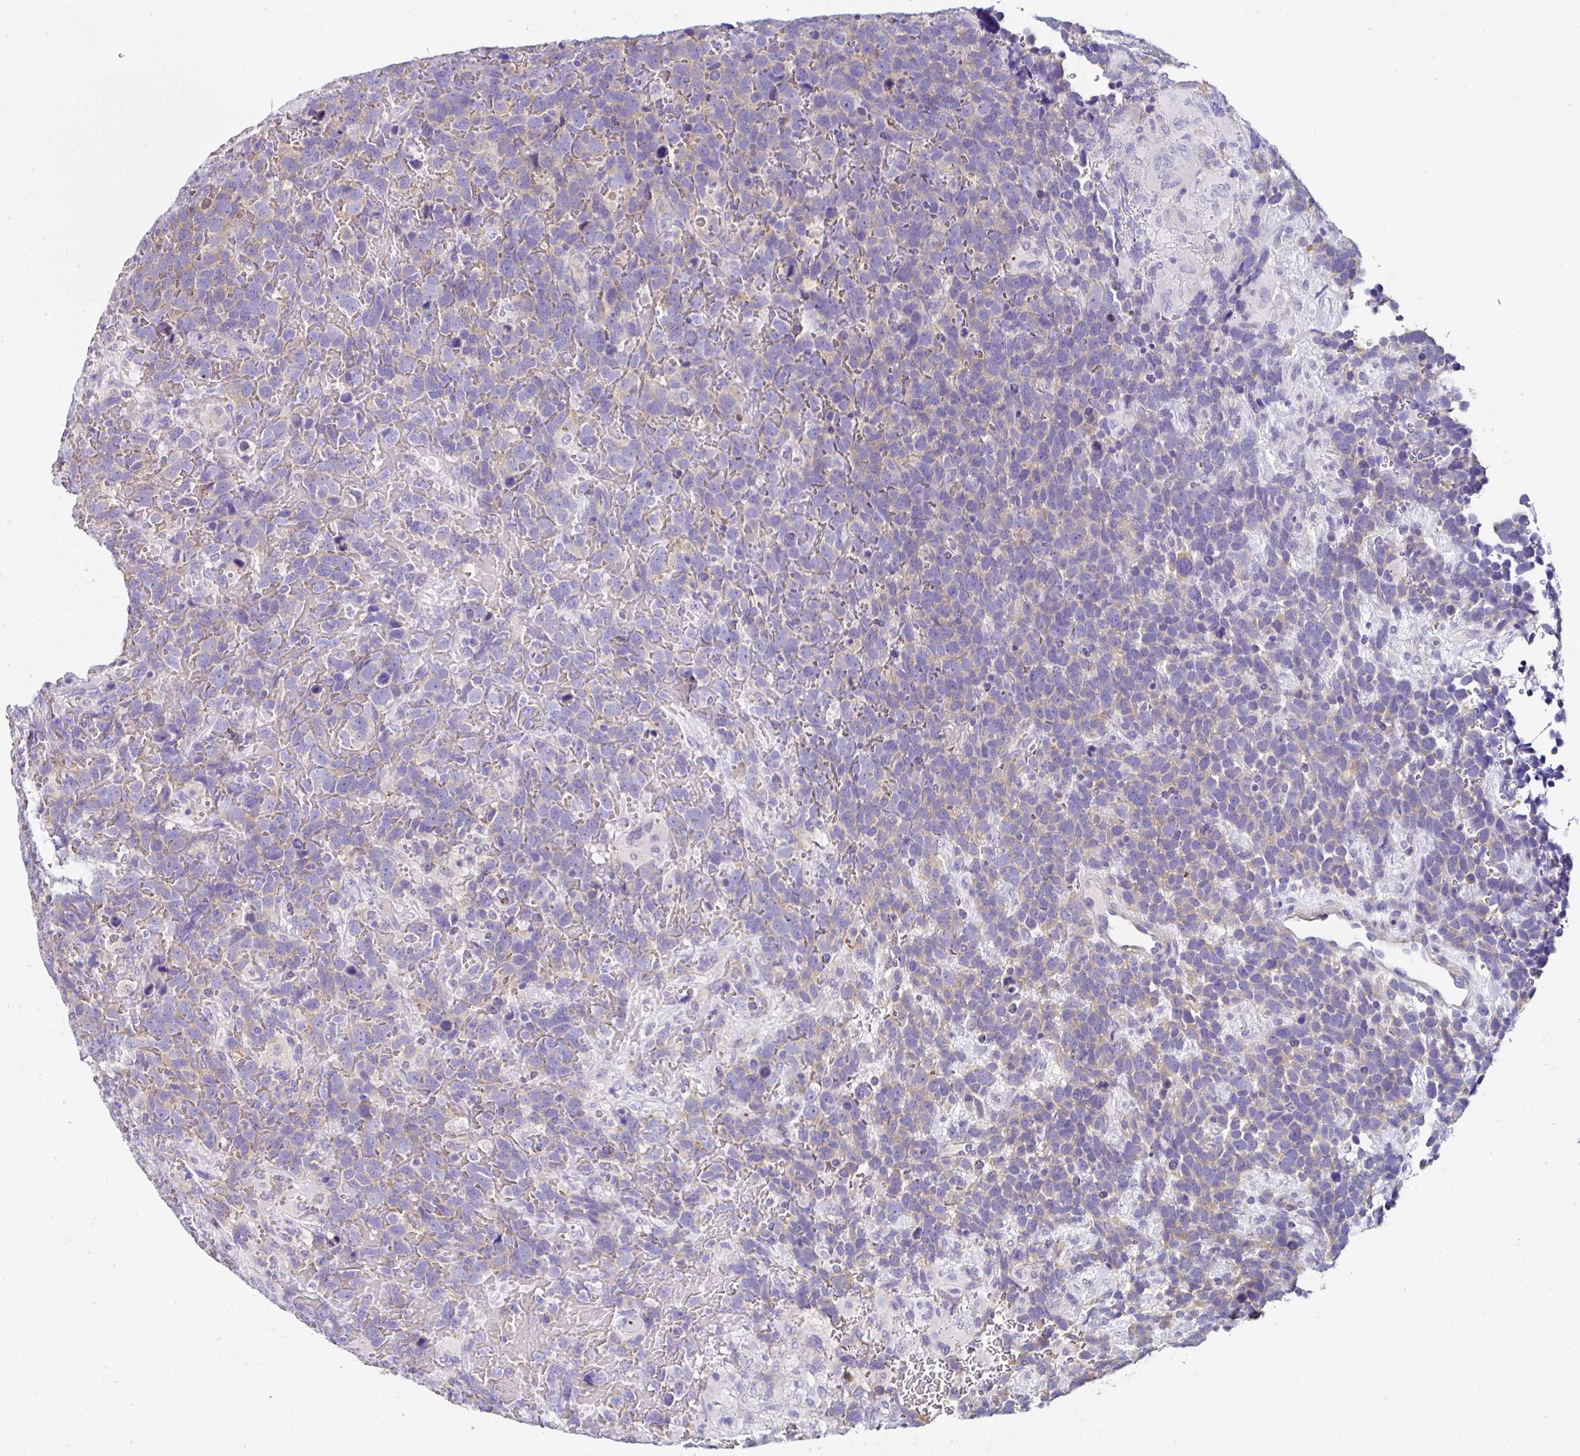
{"staining": {"intensity": "weak", "quantity": "25%-75%", "location": "cytoplasmic/membranous"}, "tissue": "urothelial cancer", "cell_type": "Tumor cells", "image_type": "cancer", "snomed": [{"axis": "morphology", "description": "Urothelial carcinoma, High grade"}, {"axis": "topography", "description": "Urinary bladder"}], "caption": "Weak cytoplasmic/membranous expression is identified in approximately 25%-75% of tumor cells in urothelial cancer. The staining was performed using DAB (3,3'-diaminobenzidine), with brown indicating positive protein expression. Nuclei are stained blue with hematoxylin.", "gene": "PPFIA4", "patient": {"sex": "female", "age": 82}}